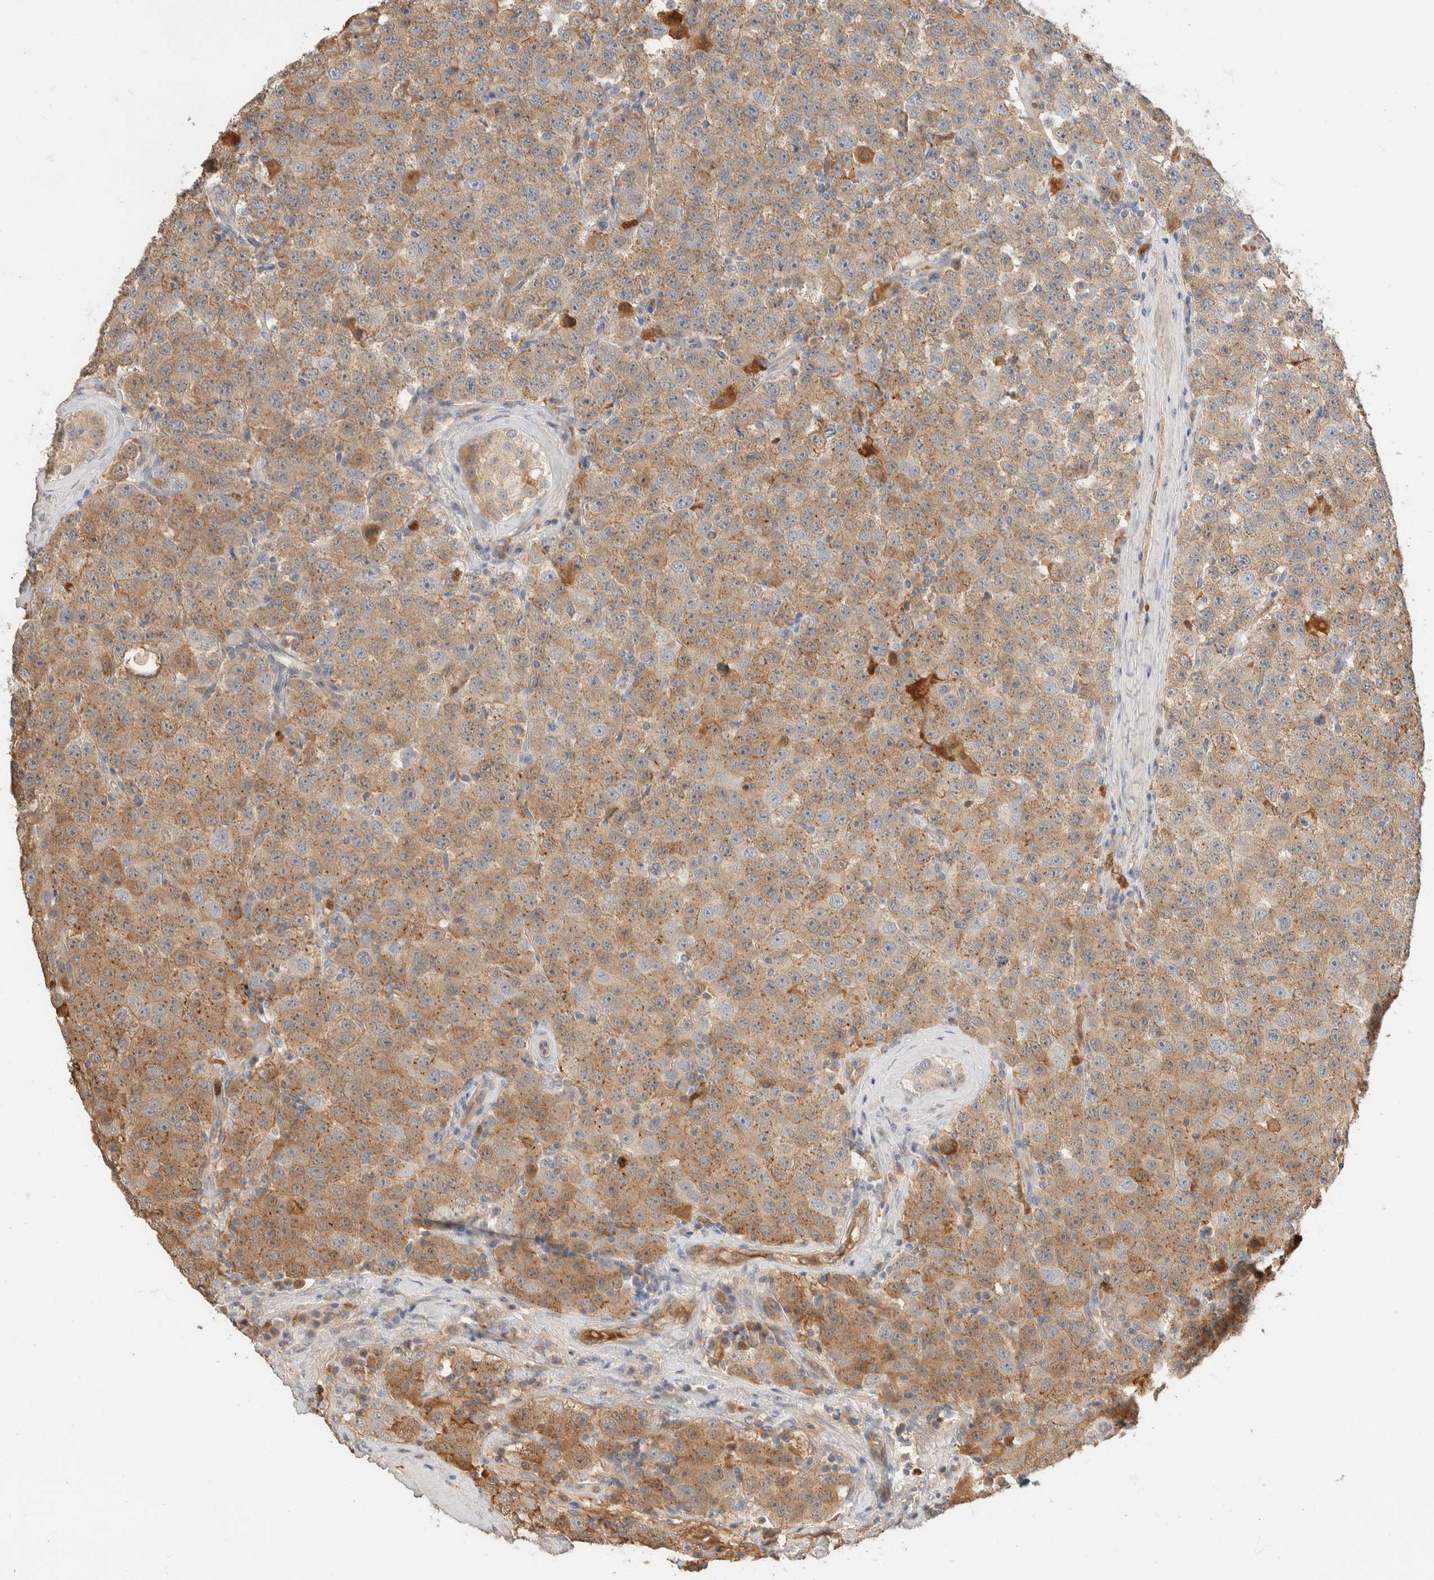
{"staining": {"intensity": "weak", "quantity": ">75%", "location": "cytoplasmic/membranous"}, "tissue": "testis cancer", "cell_type": "Tumor cells", "image_type": "cancer", "snomed": [{"axis": "morphology", "description": "Seminoma, NOS"}, {"axis": "topography", "description": "Testis"}], "caption": "Weak cytoplasmic/membranous expression is present in about >75% of tumor cells in seminoma (testis).", "gene": "SETD4", "patient": {"sex": "male", "age": 28}}